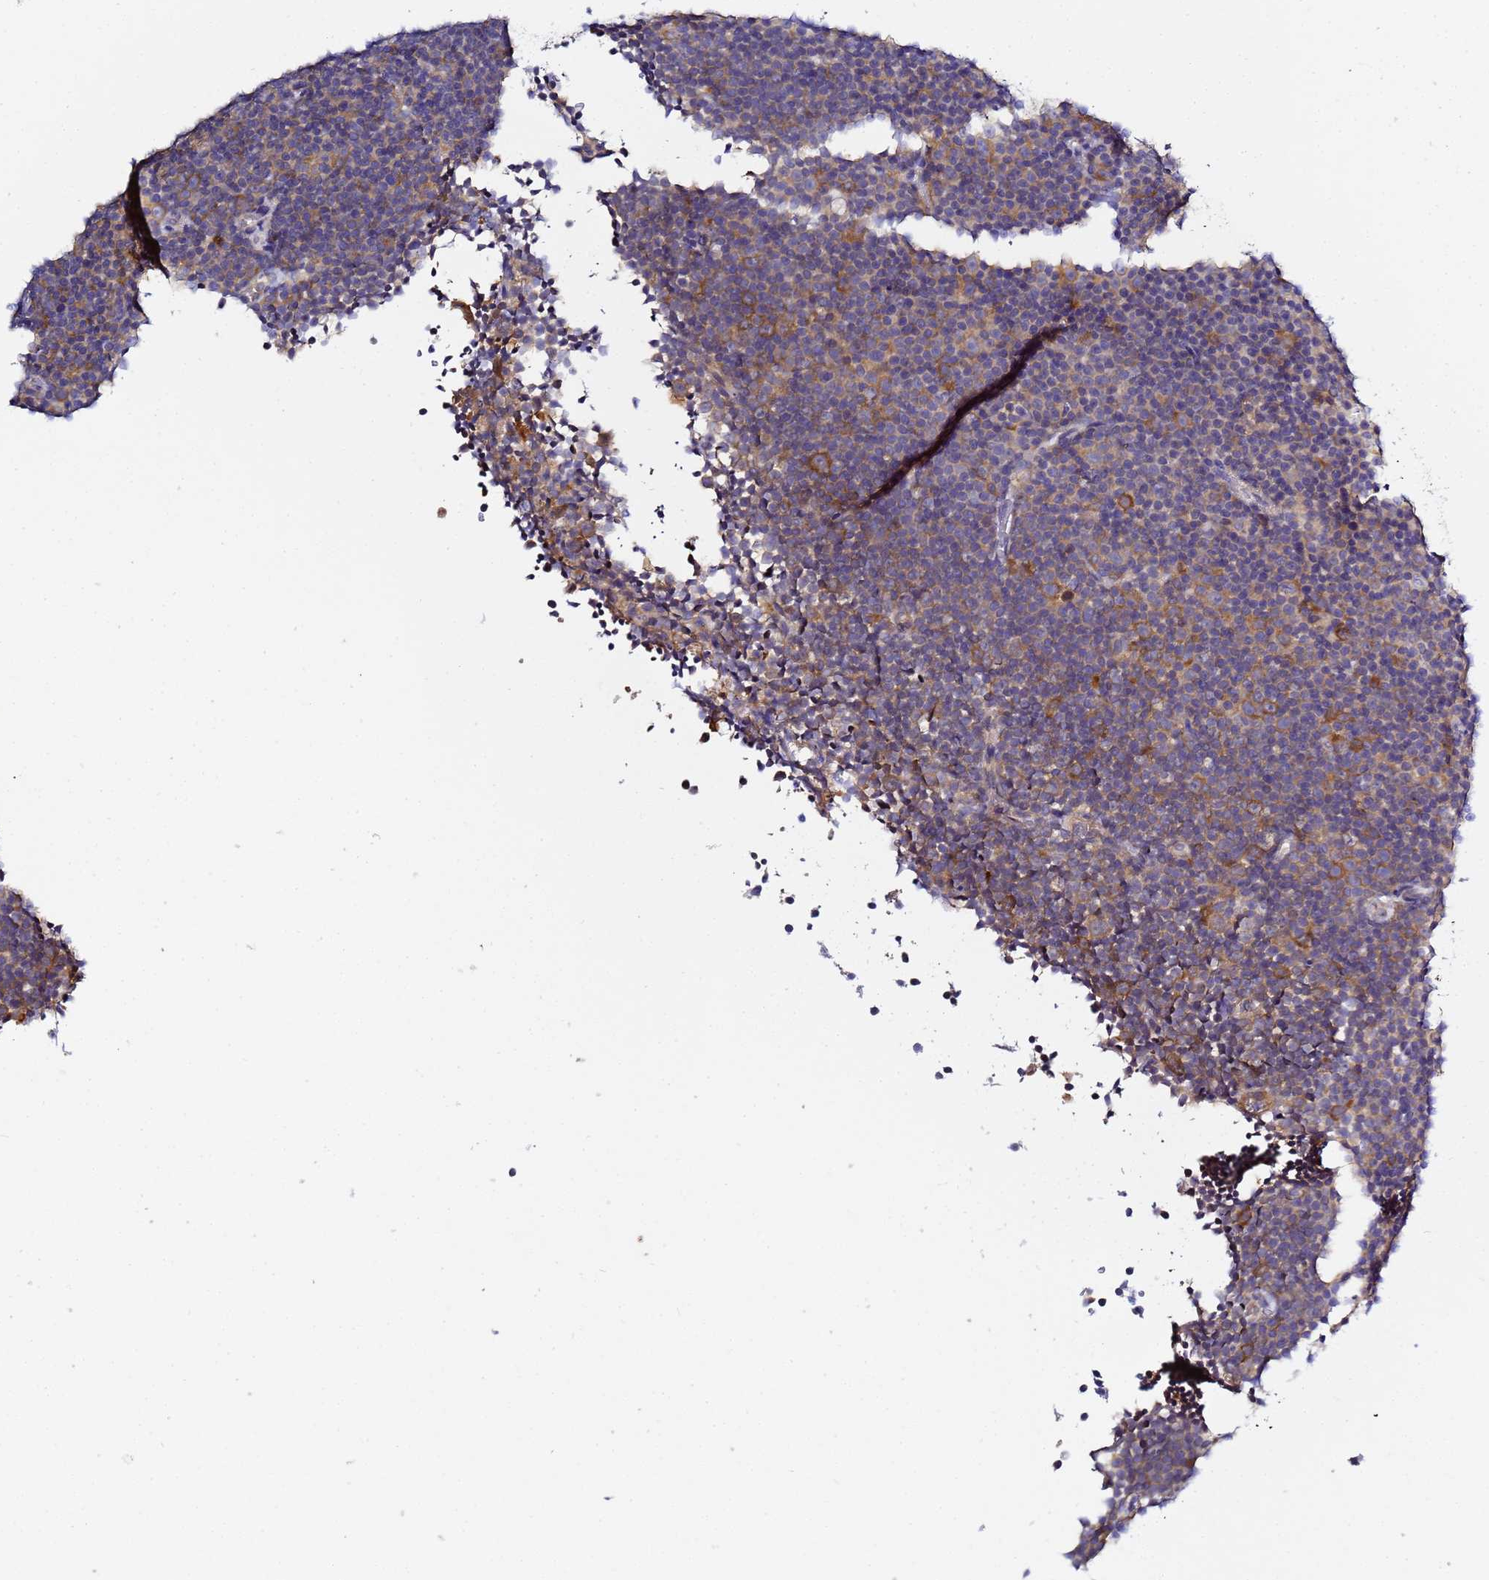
{"staining": {"intensity": "moderate", "quantity": "<25%", "location": "cytoplasmic/membranous"}, "tissue": "lymphoma", "cell_type": "Tumor cells", "image_type": "cancer", "snomed": [{"axis": "morphology", "description": "Malignant lymphoma, non-Hodgkin's type, Low grade"}, {"axis": "topography", "description": "Lymph node"}], "caption": "Protein staining by immunohistochemistry demonstrates moderate cytoplasmic/membranous expression in approximately <25% of tumor cells in malignant lymphoma, non-Hodgkin's type (low-grade). Using DAB (brown) and hematoxylin (blue) stains, captured at high magnification using brightfield microscopy.", "gene": "LENG1", "patient": {"sex": "female", "age": 67}}